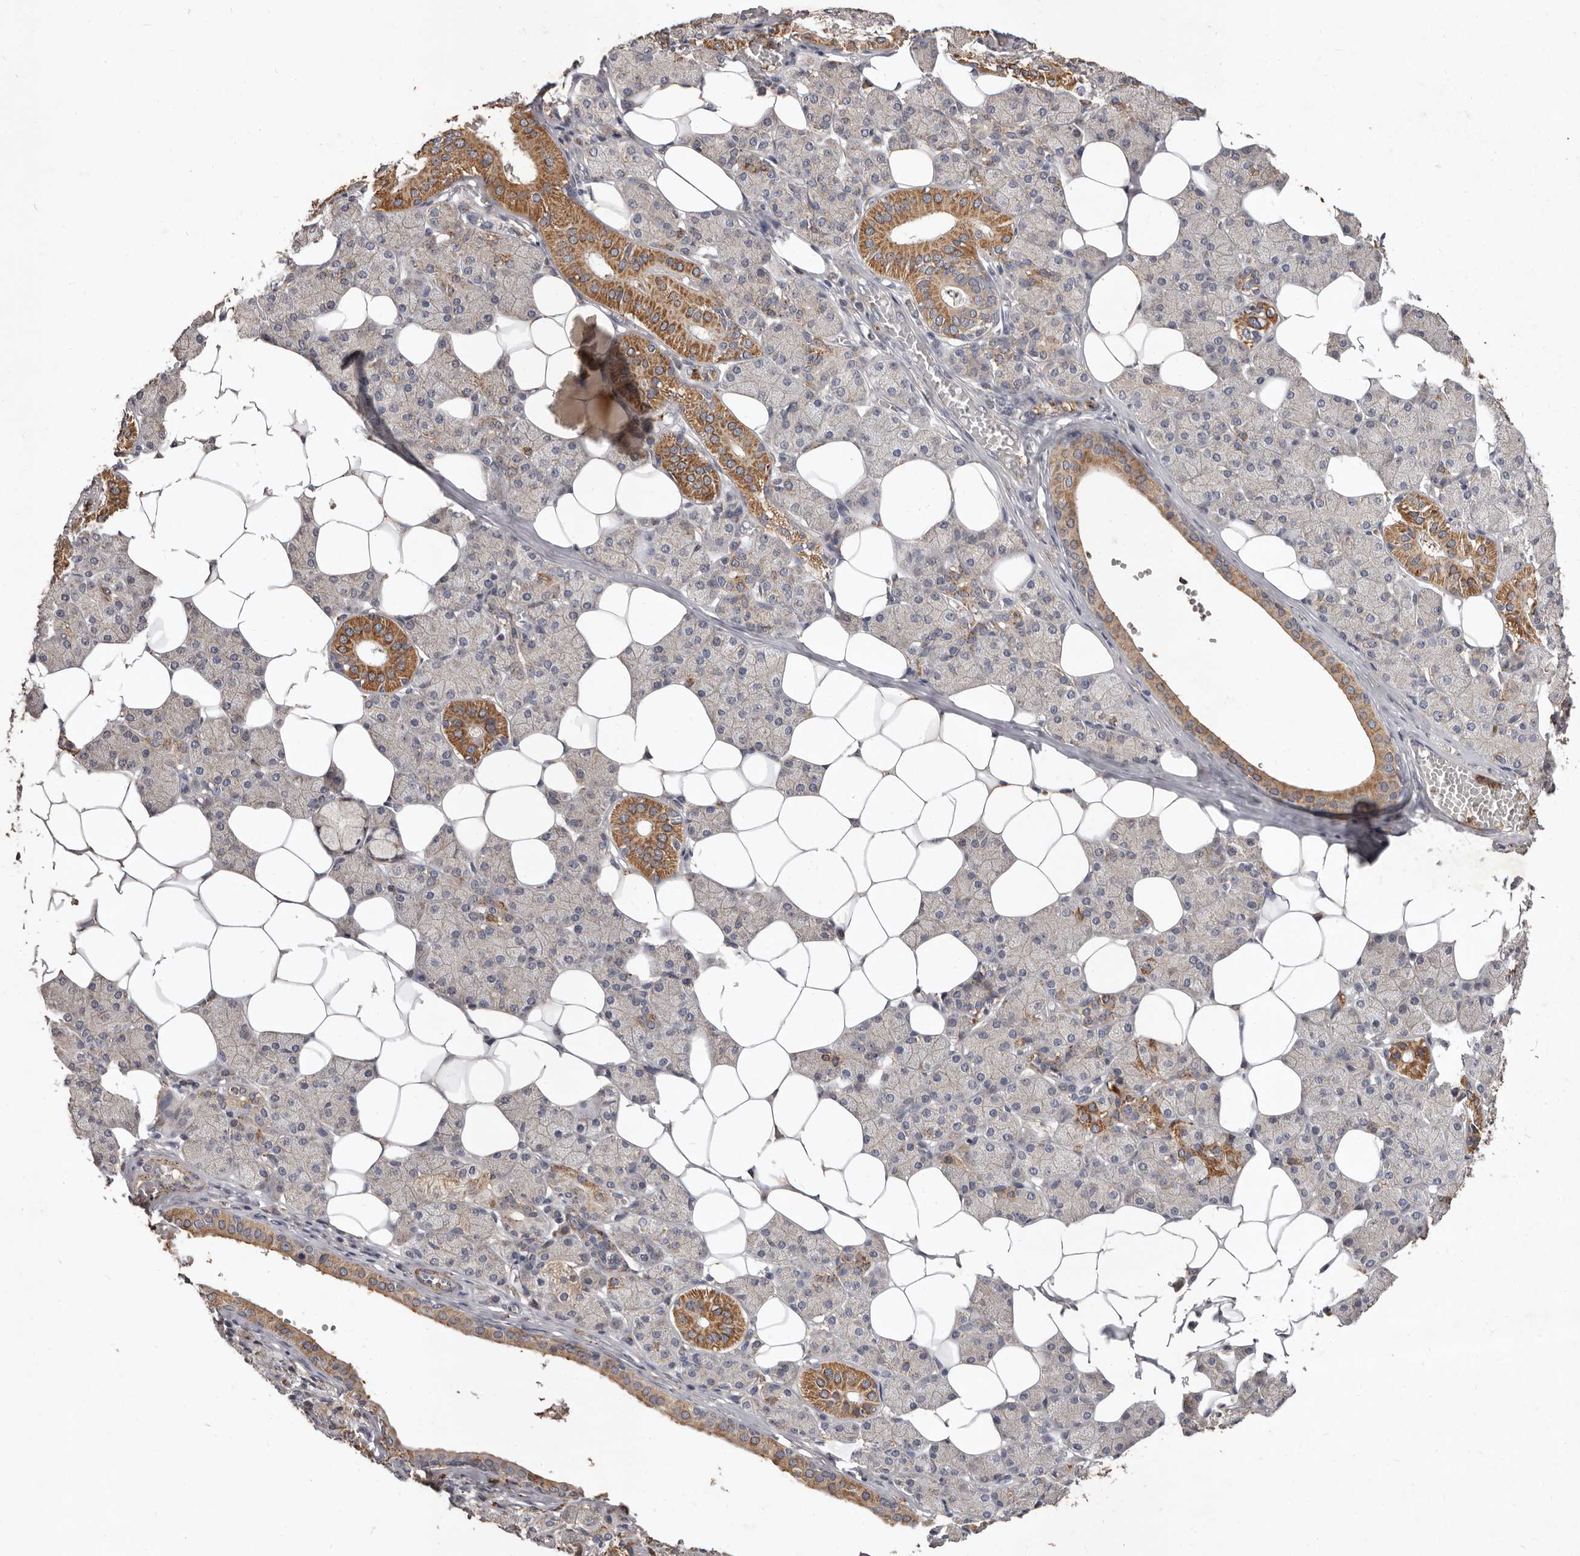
{"staining": {"intensity": "moderate", "quantity": "25%-75%", "location": "cytoplasmic/membranous"}, "tissue": "salivary gland", "cell_type": "Glandular cells", "image_type": "normal", "snomed": [{"axis": "morphology", "description": "Normal tissue, NOS"}, {"axis": "topography", "description": "Salivary gland"}], "caption": "The histopathology image demonstrates a brown stain indicating the presence of a protein in the cytoplasmic/membranous of glandular cells in salivary gland. (Brightfield microscopy of DAB IHC at high magnification).", "gene": "CXCL14", "patient": {"sex": "female", "age": 33}}